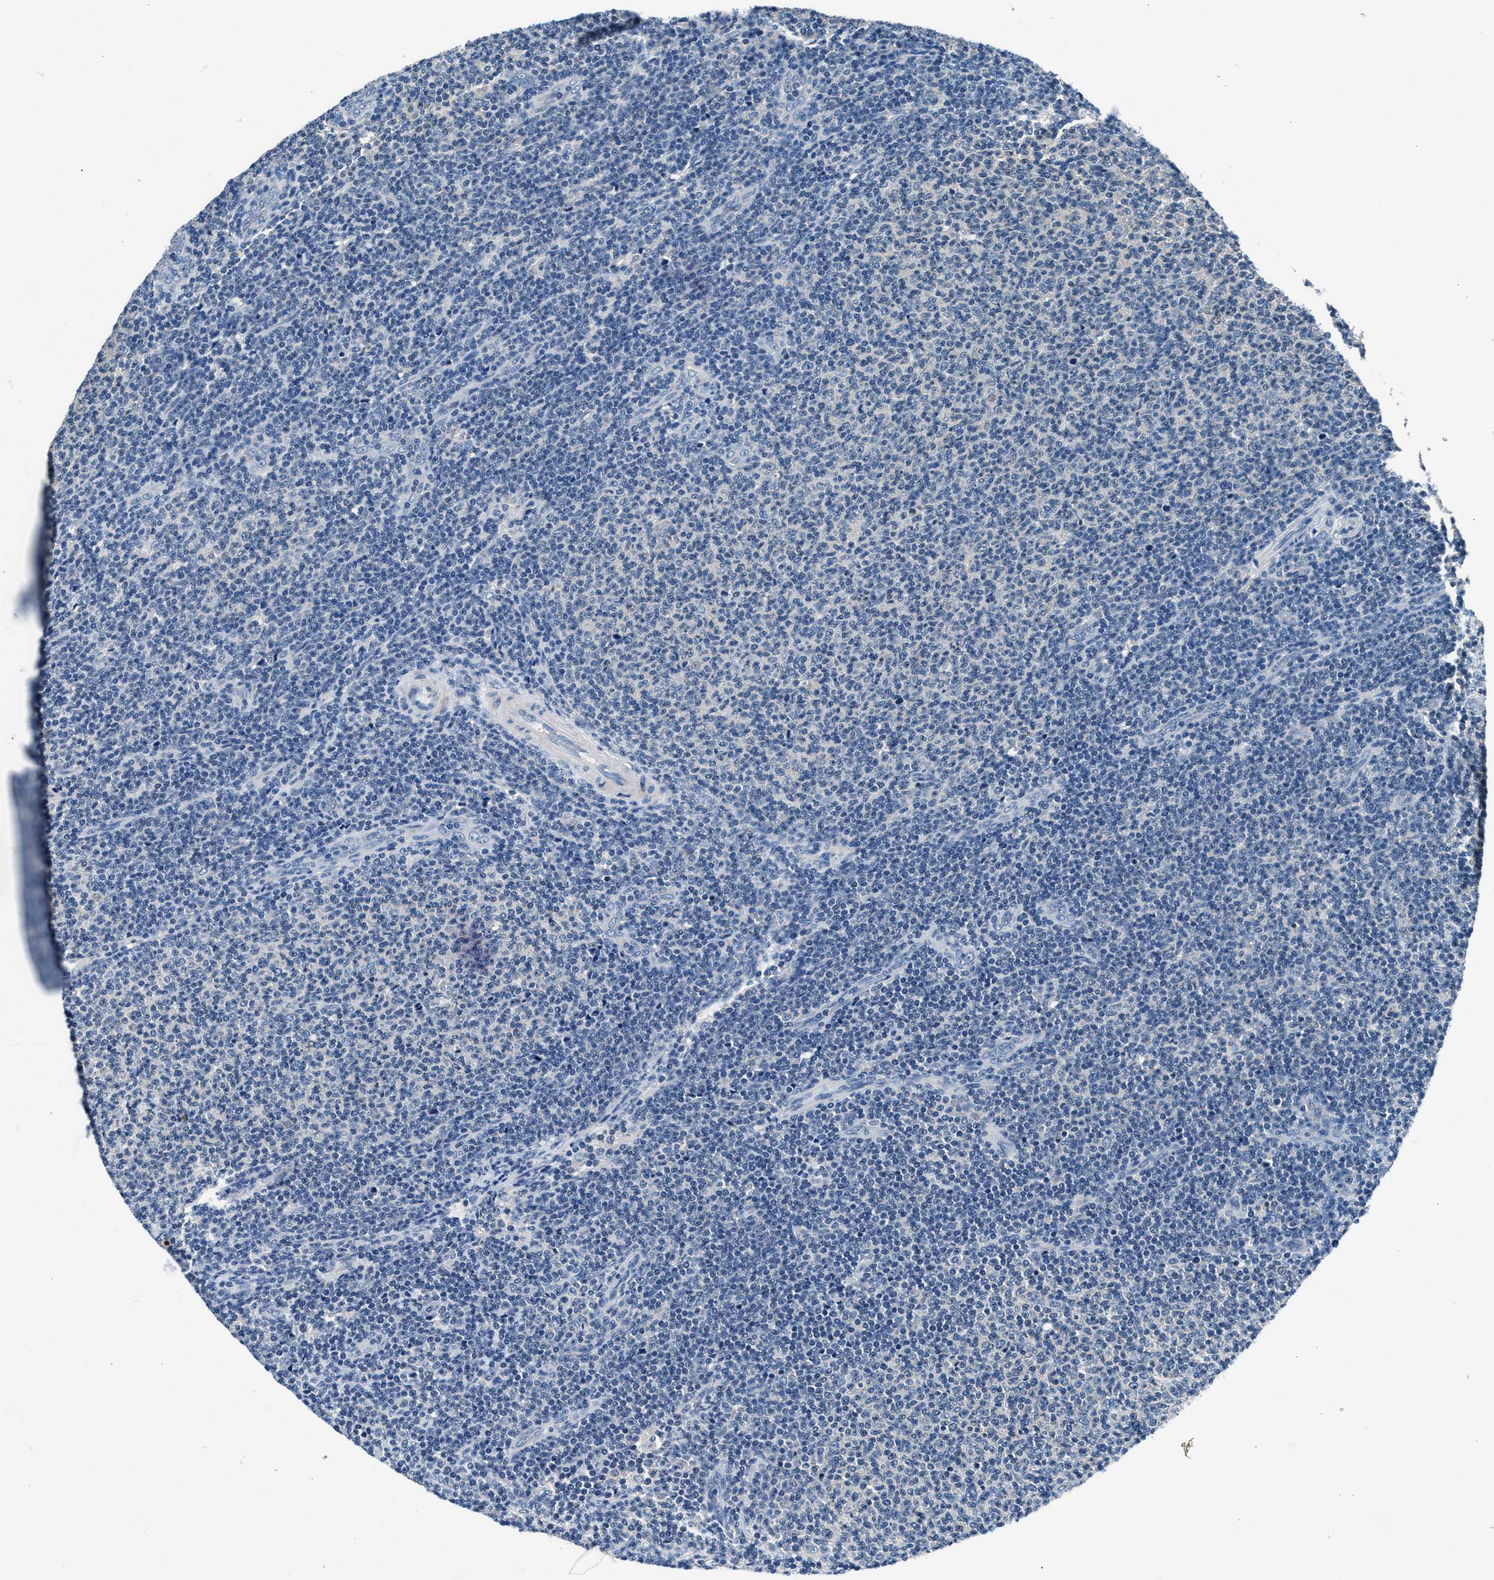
{"staining": {"intensity": "negative", "quantity": "none", "location": "none"}, "tissue": "lymphoma", "cell_type": "Tumor cells", "image_type": "cancer", "snomed": [{"axis": "morphology", "description": "Malignant lymphoma, non-Hodgkin's type, Low grade"}, {"axis": "topography", "description": "Lymph node"}], "caption": "DAB (3,3'-diaminobenzidine) immunohistochemical staining of malignant lymphoma, non-Hodgkin's type (low-grade) displays no significant staining in tumor cells.", "gene": "DENND6B", "patient": {"sex": "male", "age": 66}}